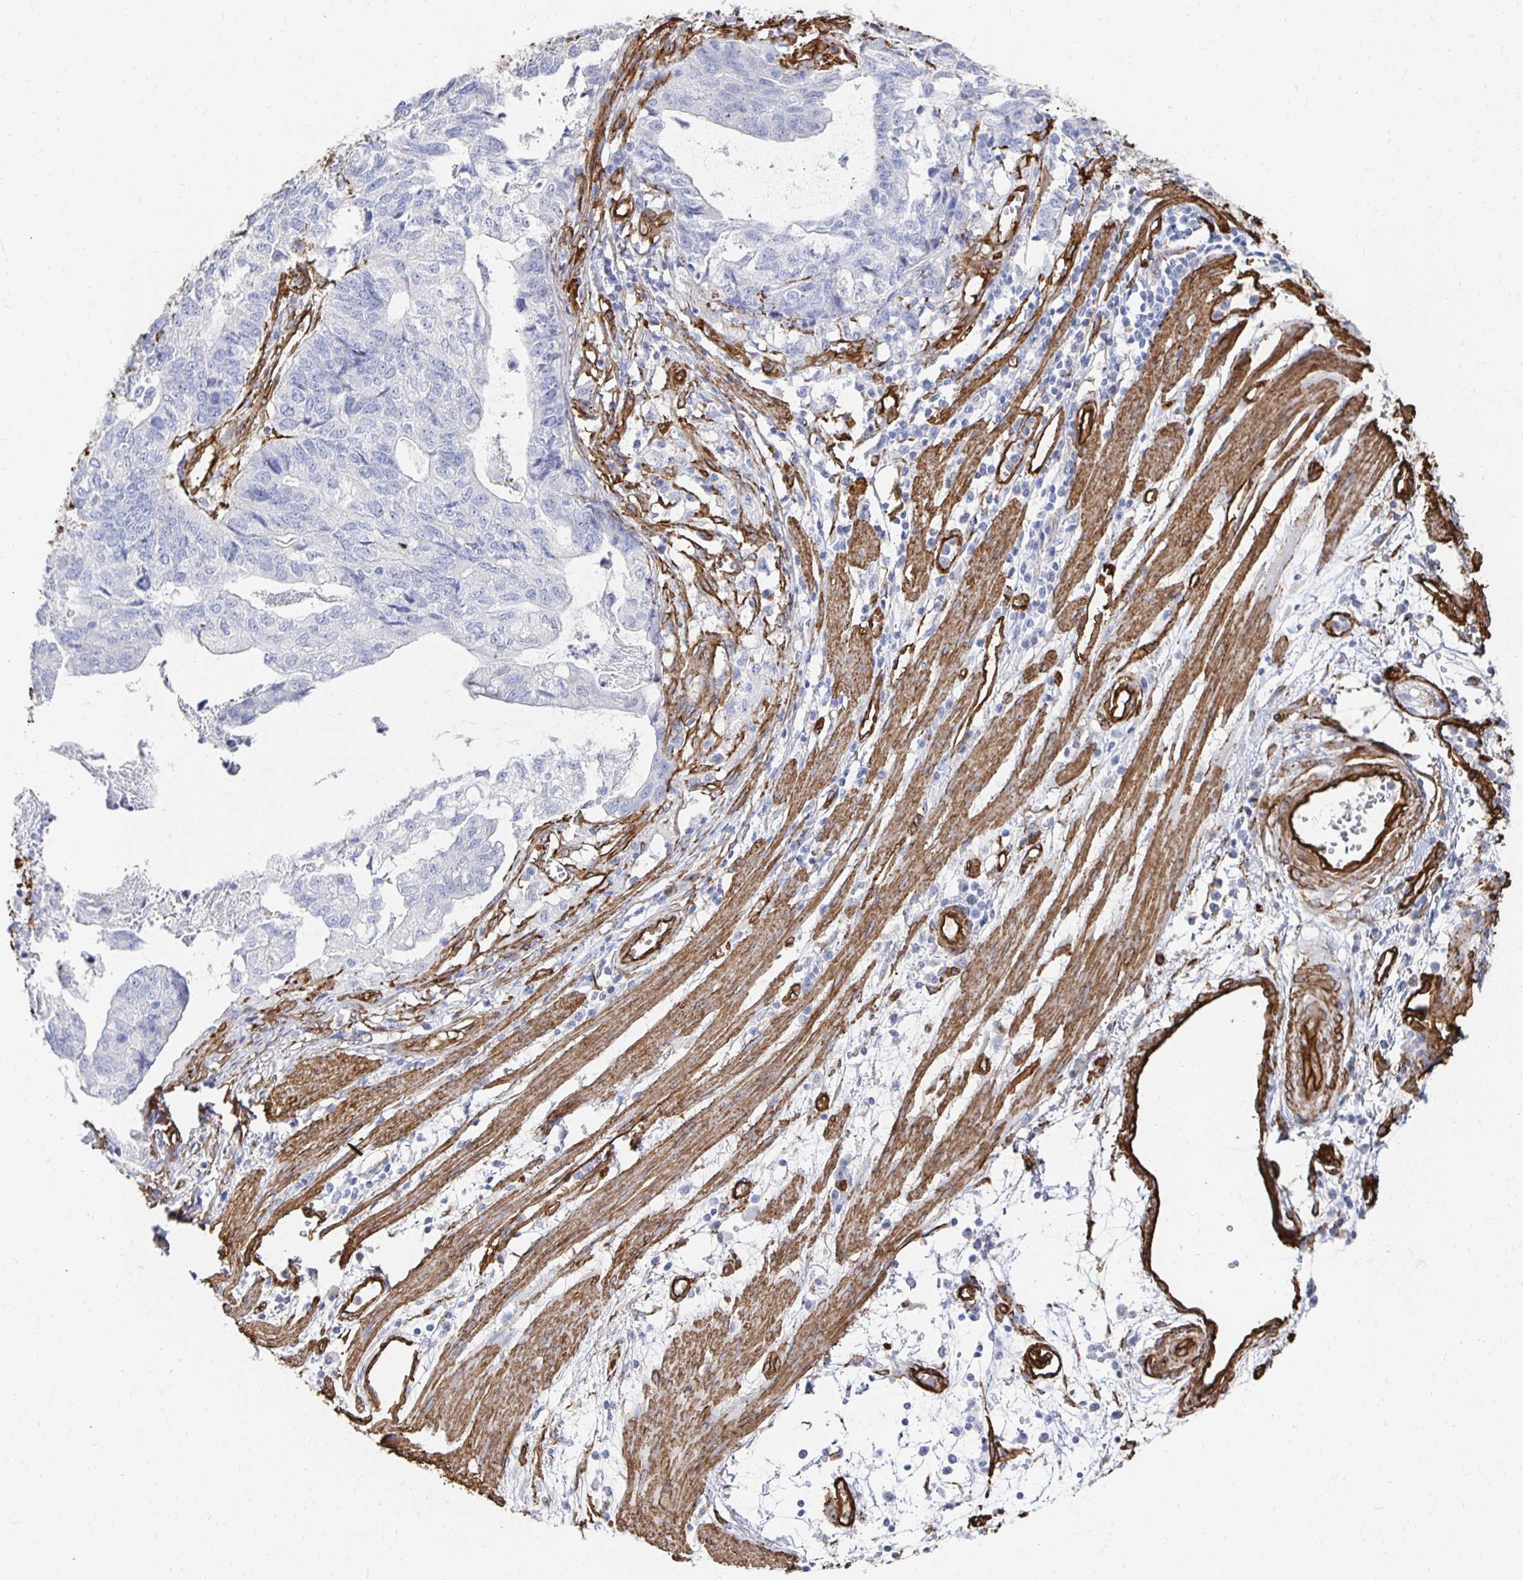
{"staining": {"intensity": "negative", "quantity": "none", "location": "none"}, "tissue": "stomach cancer", "cell_type": "Tumor cells", "image_type": "cancer", "snomed": [{"axis": "morphology", "description": "Adenocarcinoma, NOS"}, {"axis": "topography", "description": "Stomach, upper"}], "caption": "Immunohistochemistry photomicrograph of neoplastic tissue: adenocarcinoma (stomach) stained with DAB demonstrates no significant protein staining in tumor cells.", "gene": "VIPR2", "patient": {"sex": "female", "age": 67}}